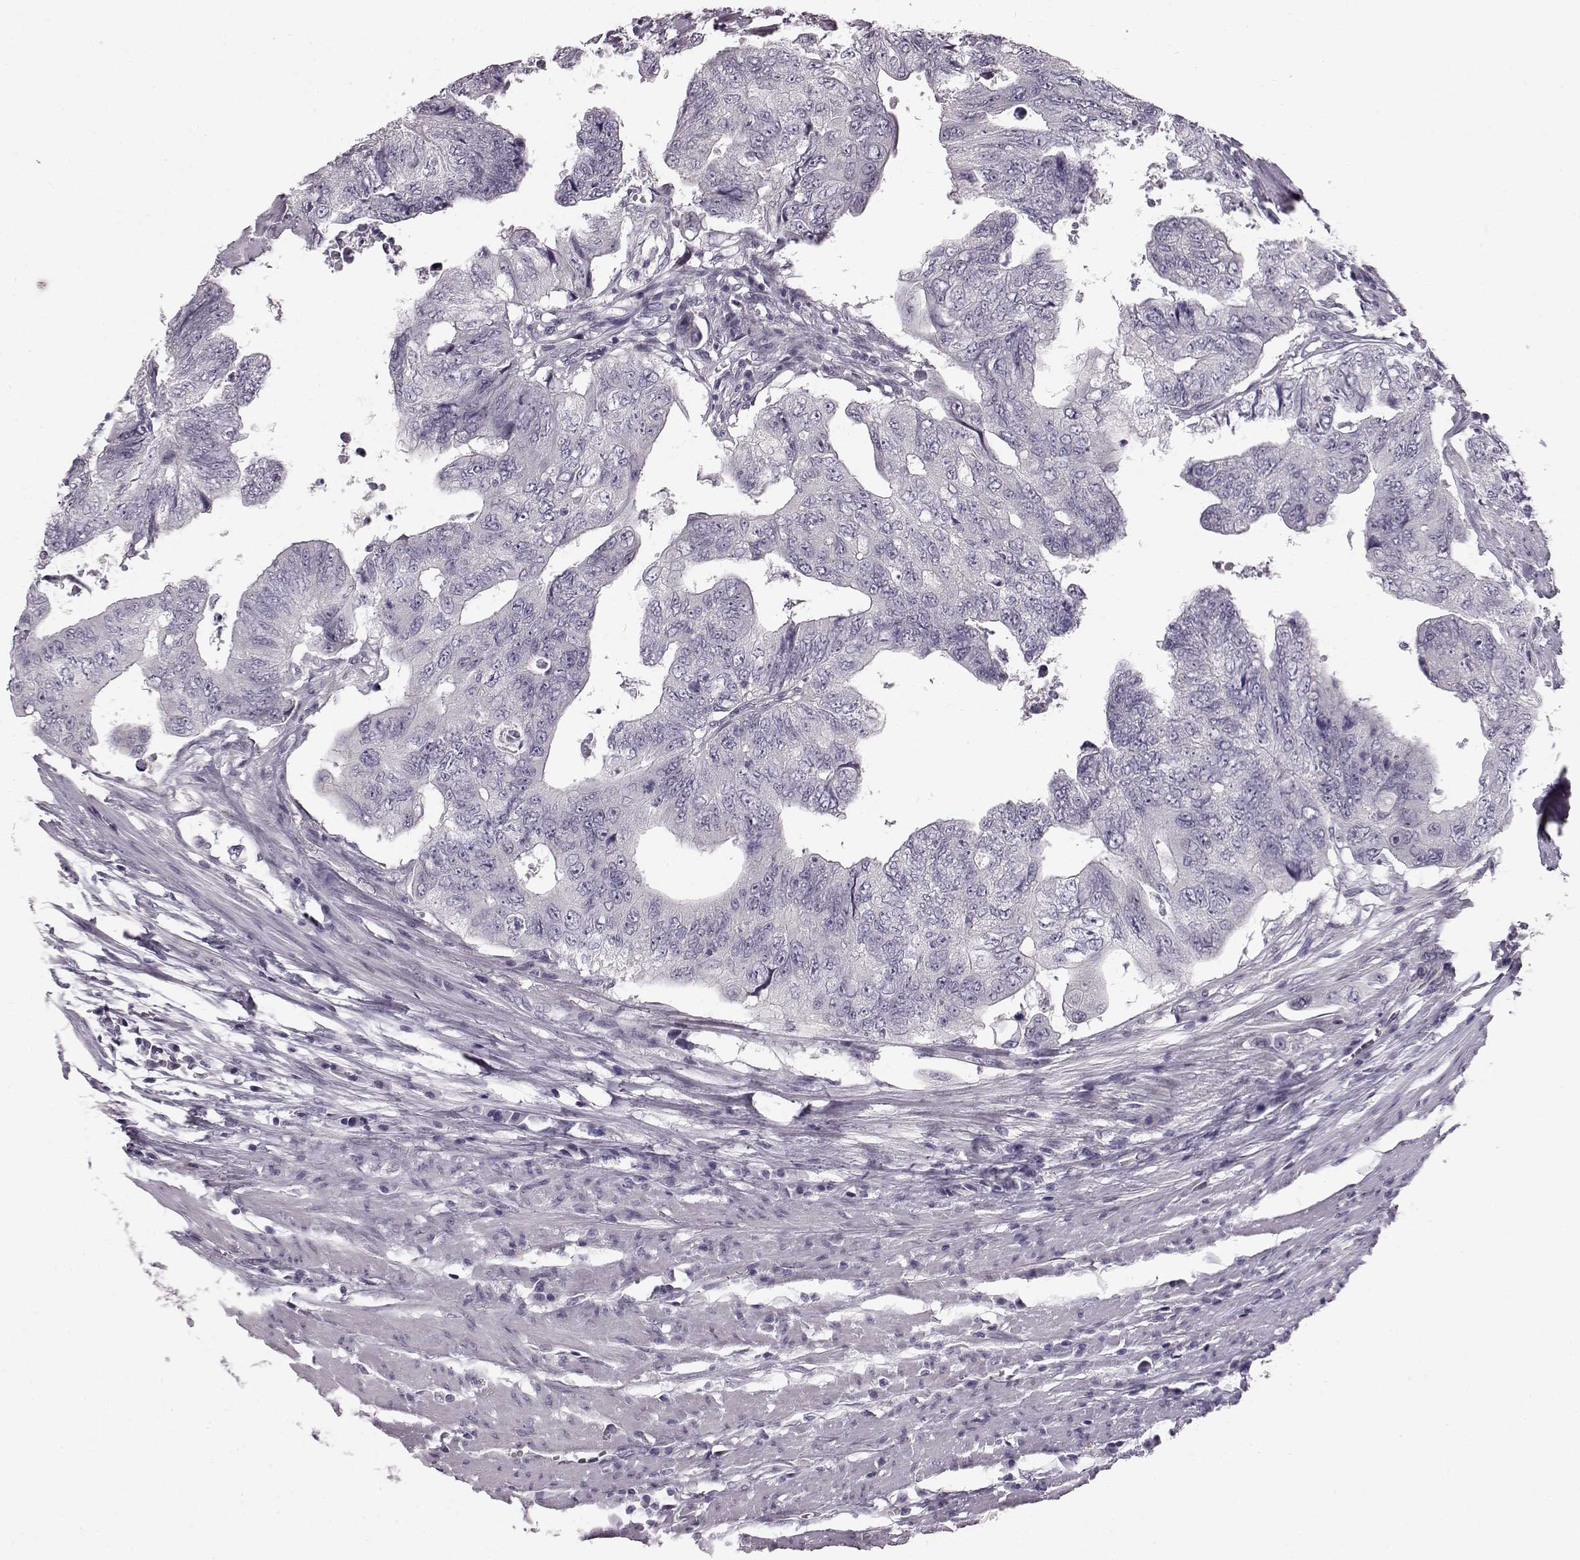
{"staining": {"intensity": "negative", "quantity": "none", "location": "none"}, "tissue": "colorectal cancer", "cell_type": "Tumor cells", "image_type": "cancer", "snomed": [{"axis": "morphology", "description": "Adenocarcinoma, NOS"}, {"axis": "topography", "description": "Colon"}], "caption": "Immunohistochemistry (IHC) of human colorectal adenocarcinoma shows no expression in tumor cells.", "gene": "TCHHL1", "patient": {"sex": "male", "age": 57}}